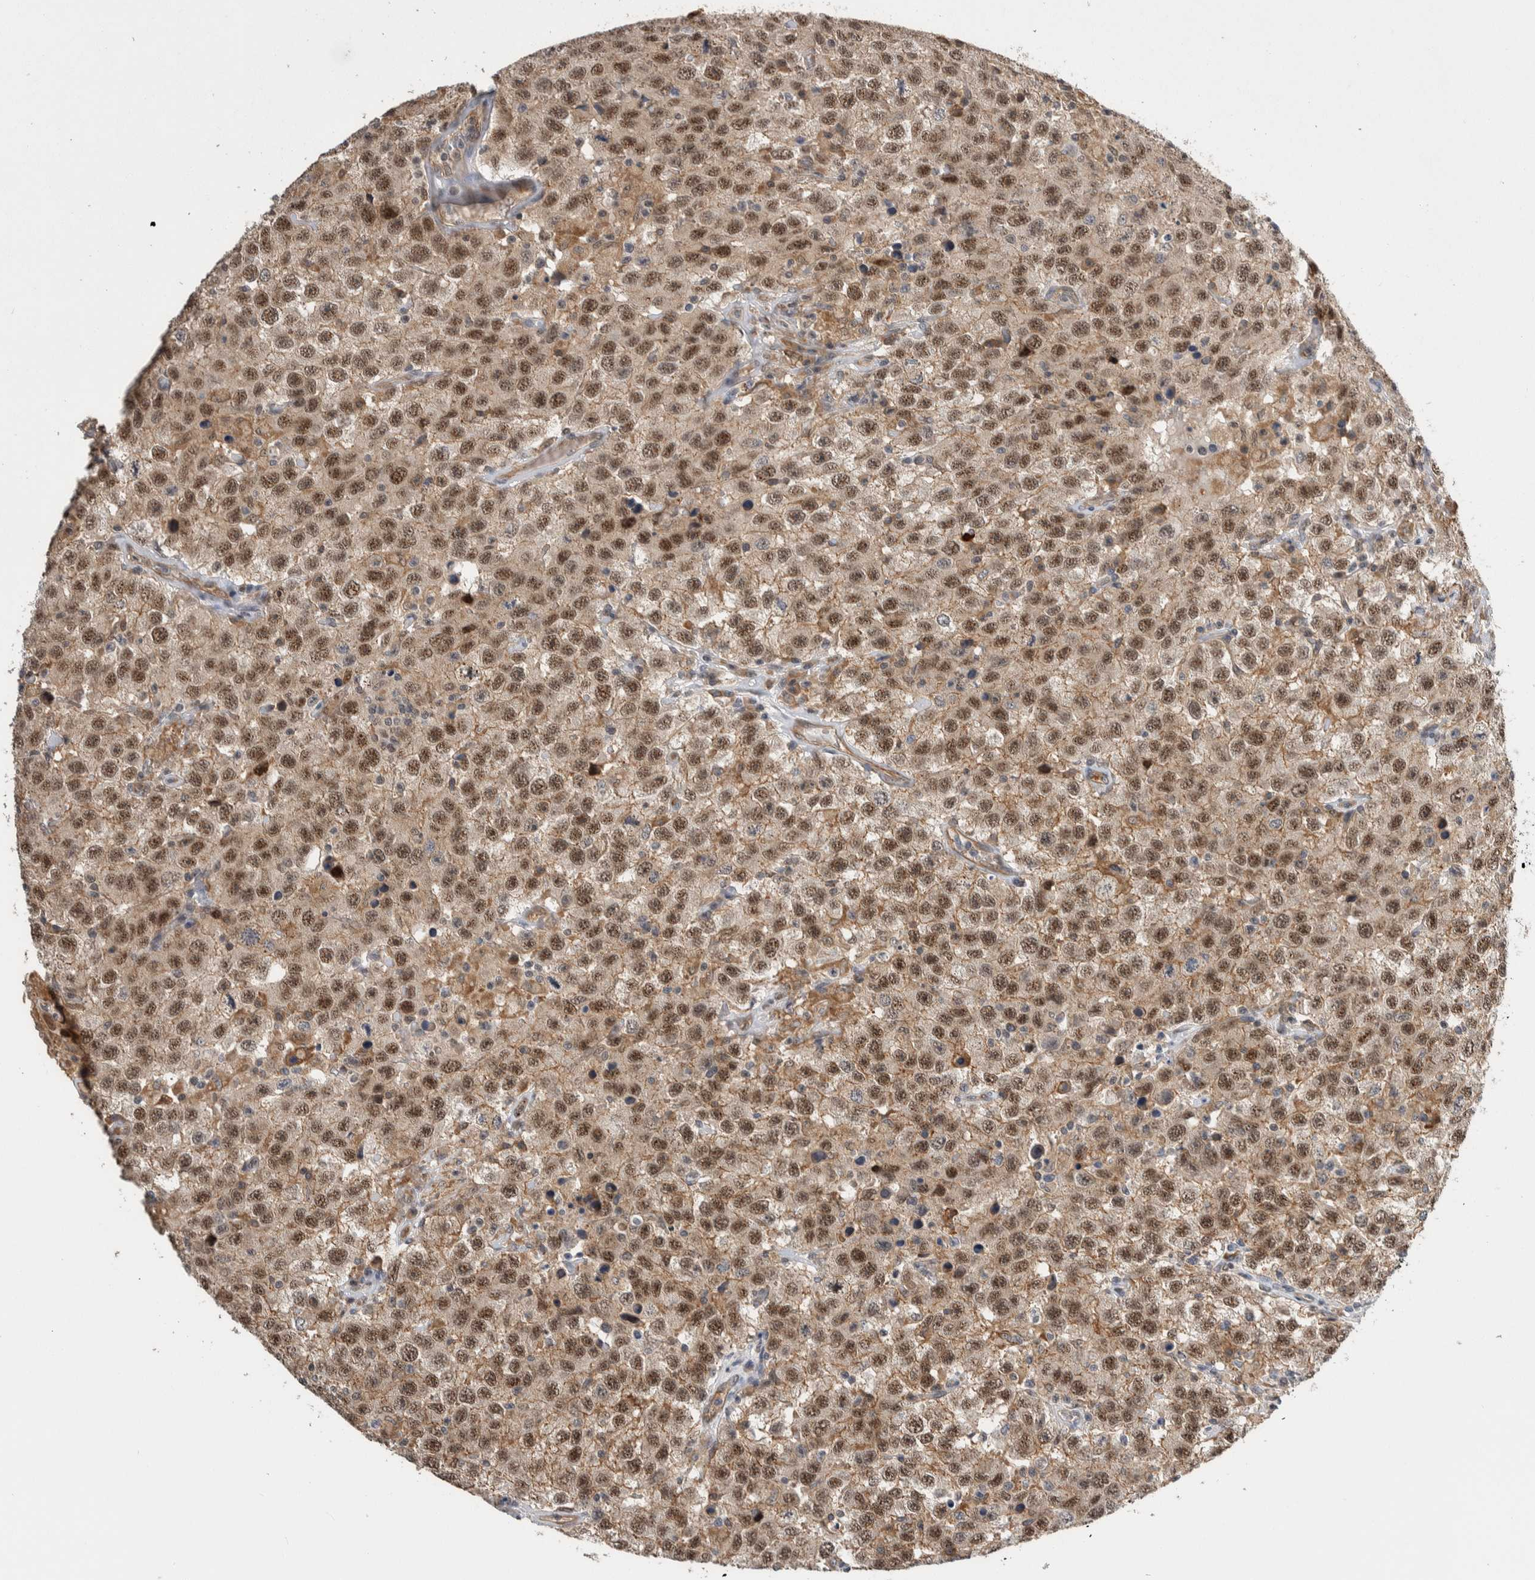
{"staining": {"intensity": "moderate", "quantity": ">75%", "location": "nuclear"}, "tissue": "testis cancer", "cell_type": "Tumor cells", "image_type": "cancer", "snomed": [{"axis": "morphology", "description": "Seminoma, NOS"}, {"axis": "topography", "description": "Testis"}], "caption": "Seminoma (testis) tissue demonstrates moderate nuclear staining in about >75% of tumor cells (IHC, brightfield microscopy, high magnification).", "gene": "PRDM4", "patient": {"sex": "male", "age": 41}}